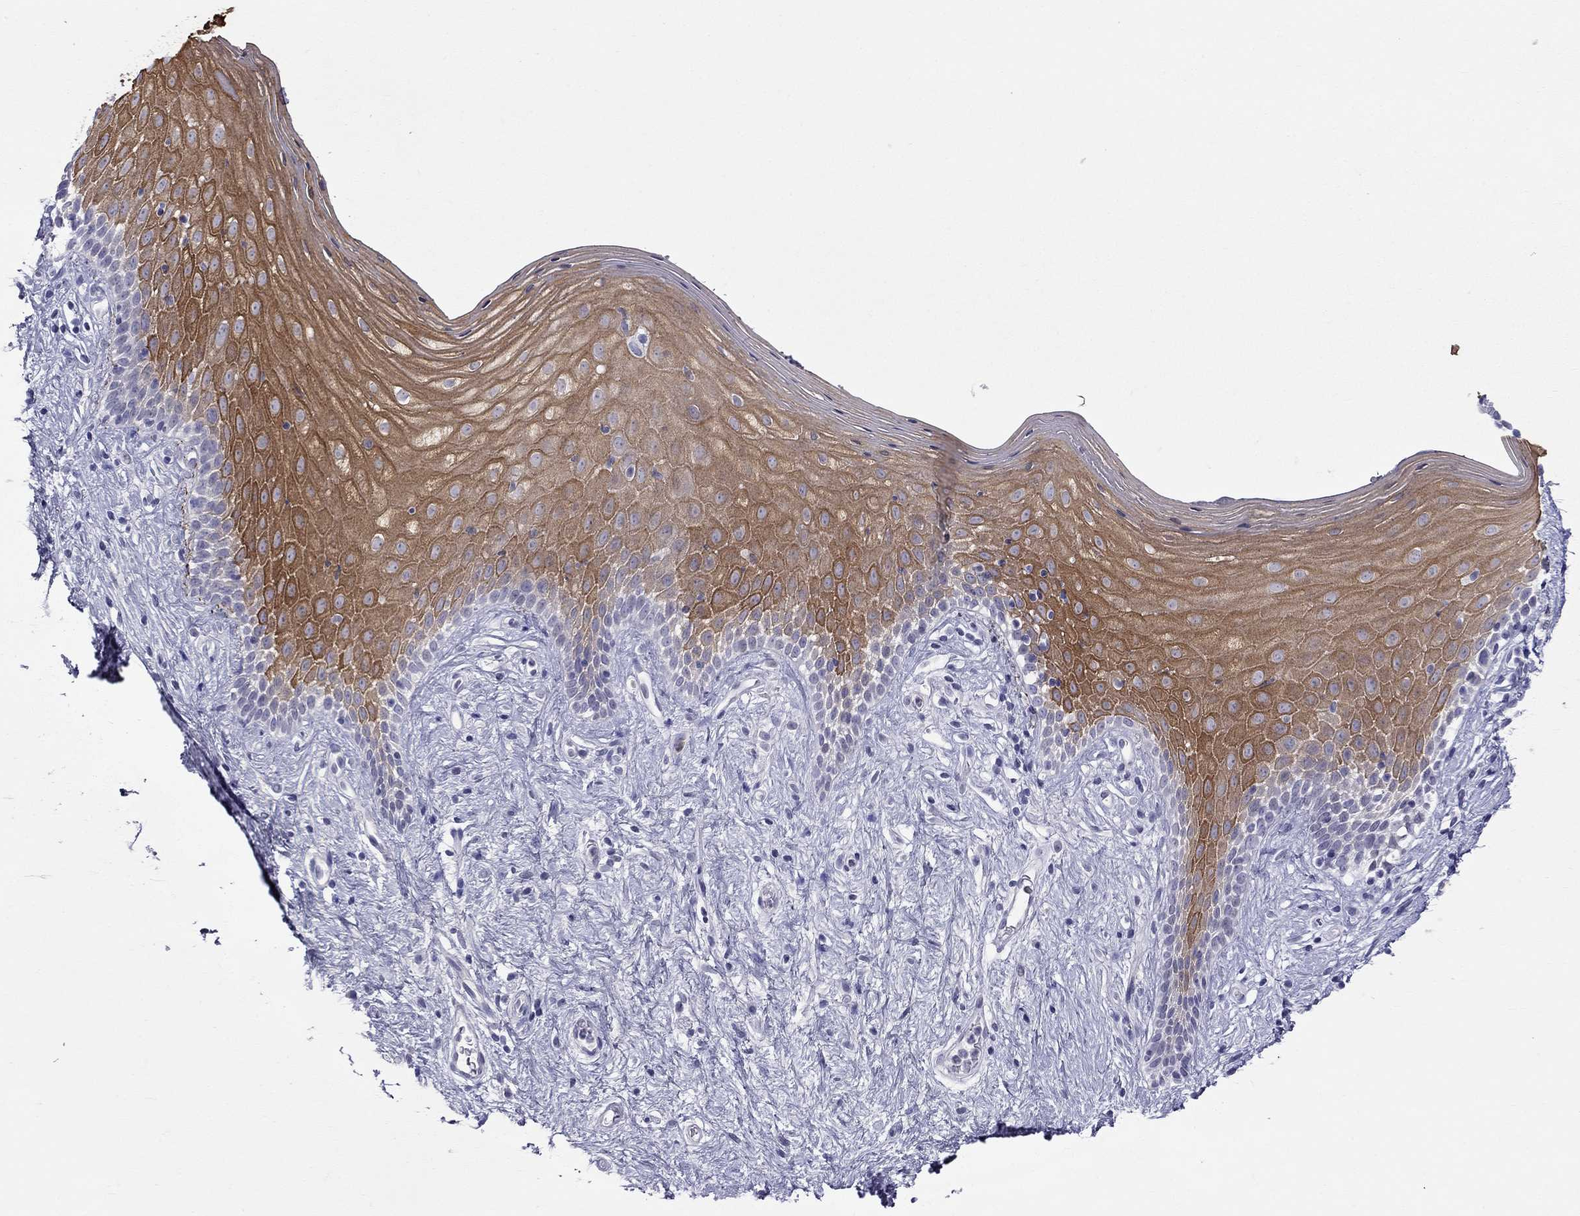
{"staining": {"intensity": "moderate", "quantity": "25%-75%", "location": "cytoplasmic/membranous"}, "tissue": "vagina", "cell_type": "Squamous epithelial cells", "image_type": "normal", "snomed": [{"axis": "morphology", "description": "Normal tissue, NOS"}, {"axis": "topography", "description": "Vagina"}], "caption": "Vagina stained with a brown dye reveals moderate cytoplasmic/membranous positive positivity in about 25%-75% of squamous epithelial cells.", "gene": "MUC15", "patient": {"sex": "female", "age": 47}}